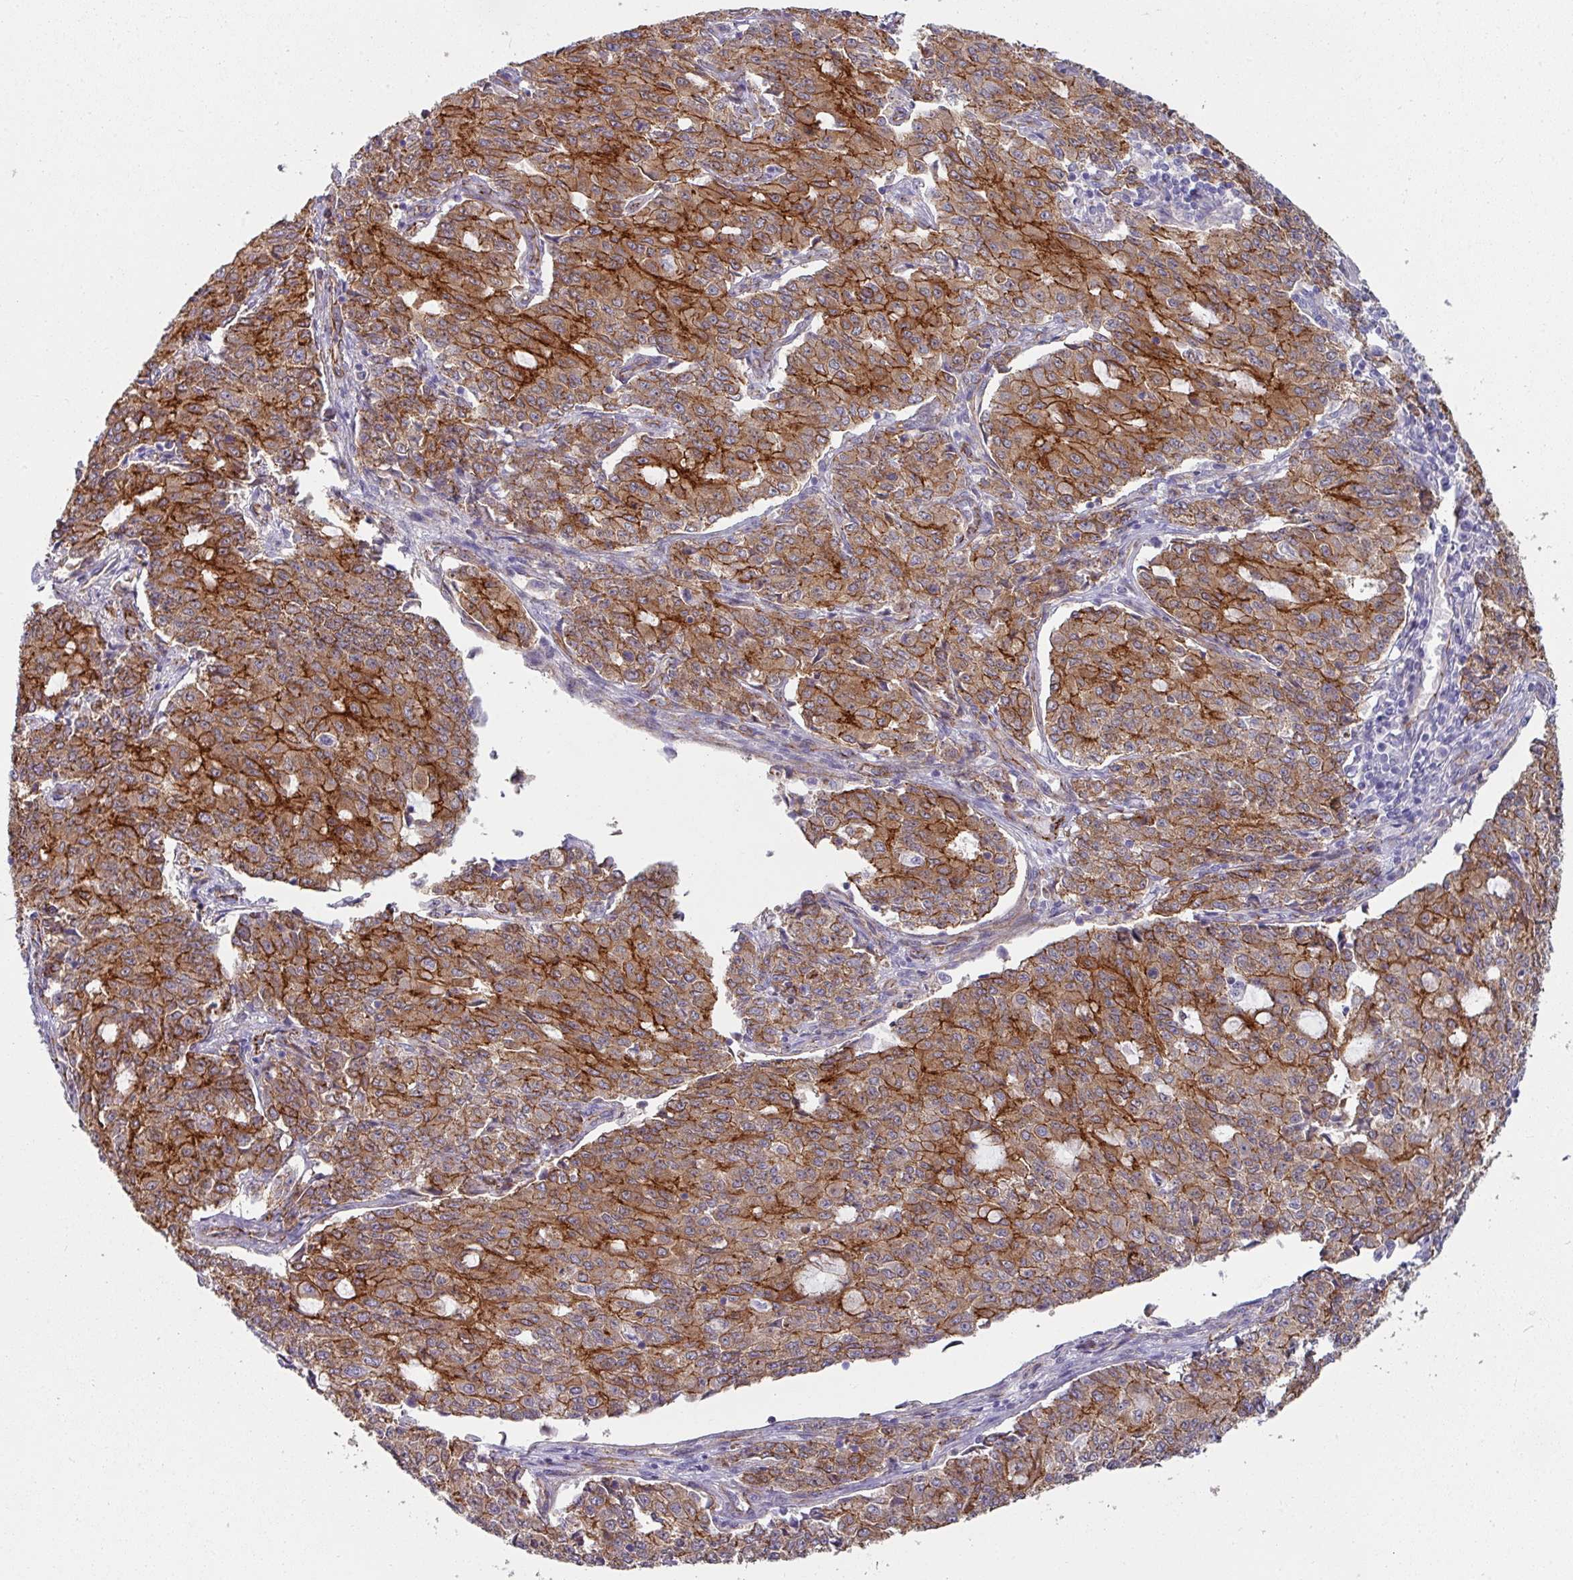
{"staining": {"intensity": "moderate", "quantity": ">75%", "location": "cytoplasmic/membranous"}, "tissue": "endometrial cancer", "cell_type": "Tumor cells", "image_type": "cancer", "snomed": [{"axis": "morphology", "description": "Adenocarcinoma, NOS"}, {"axis": "topography", "description": "Endometrium"}], "caption": "Tumor cells exhibit moderate cytoplasmic/membranous staining in approximately >75% of cells in endometrial cancer (adenocarcinoma). The protein is shown in brown color, while the nuclei are stained blue.", "gene": "JUP", "patient": {"sex": "female", "age": 50}}